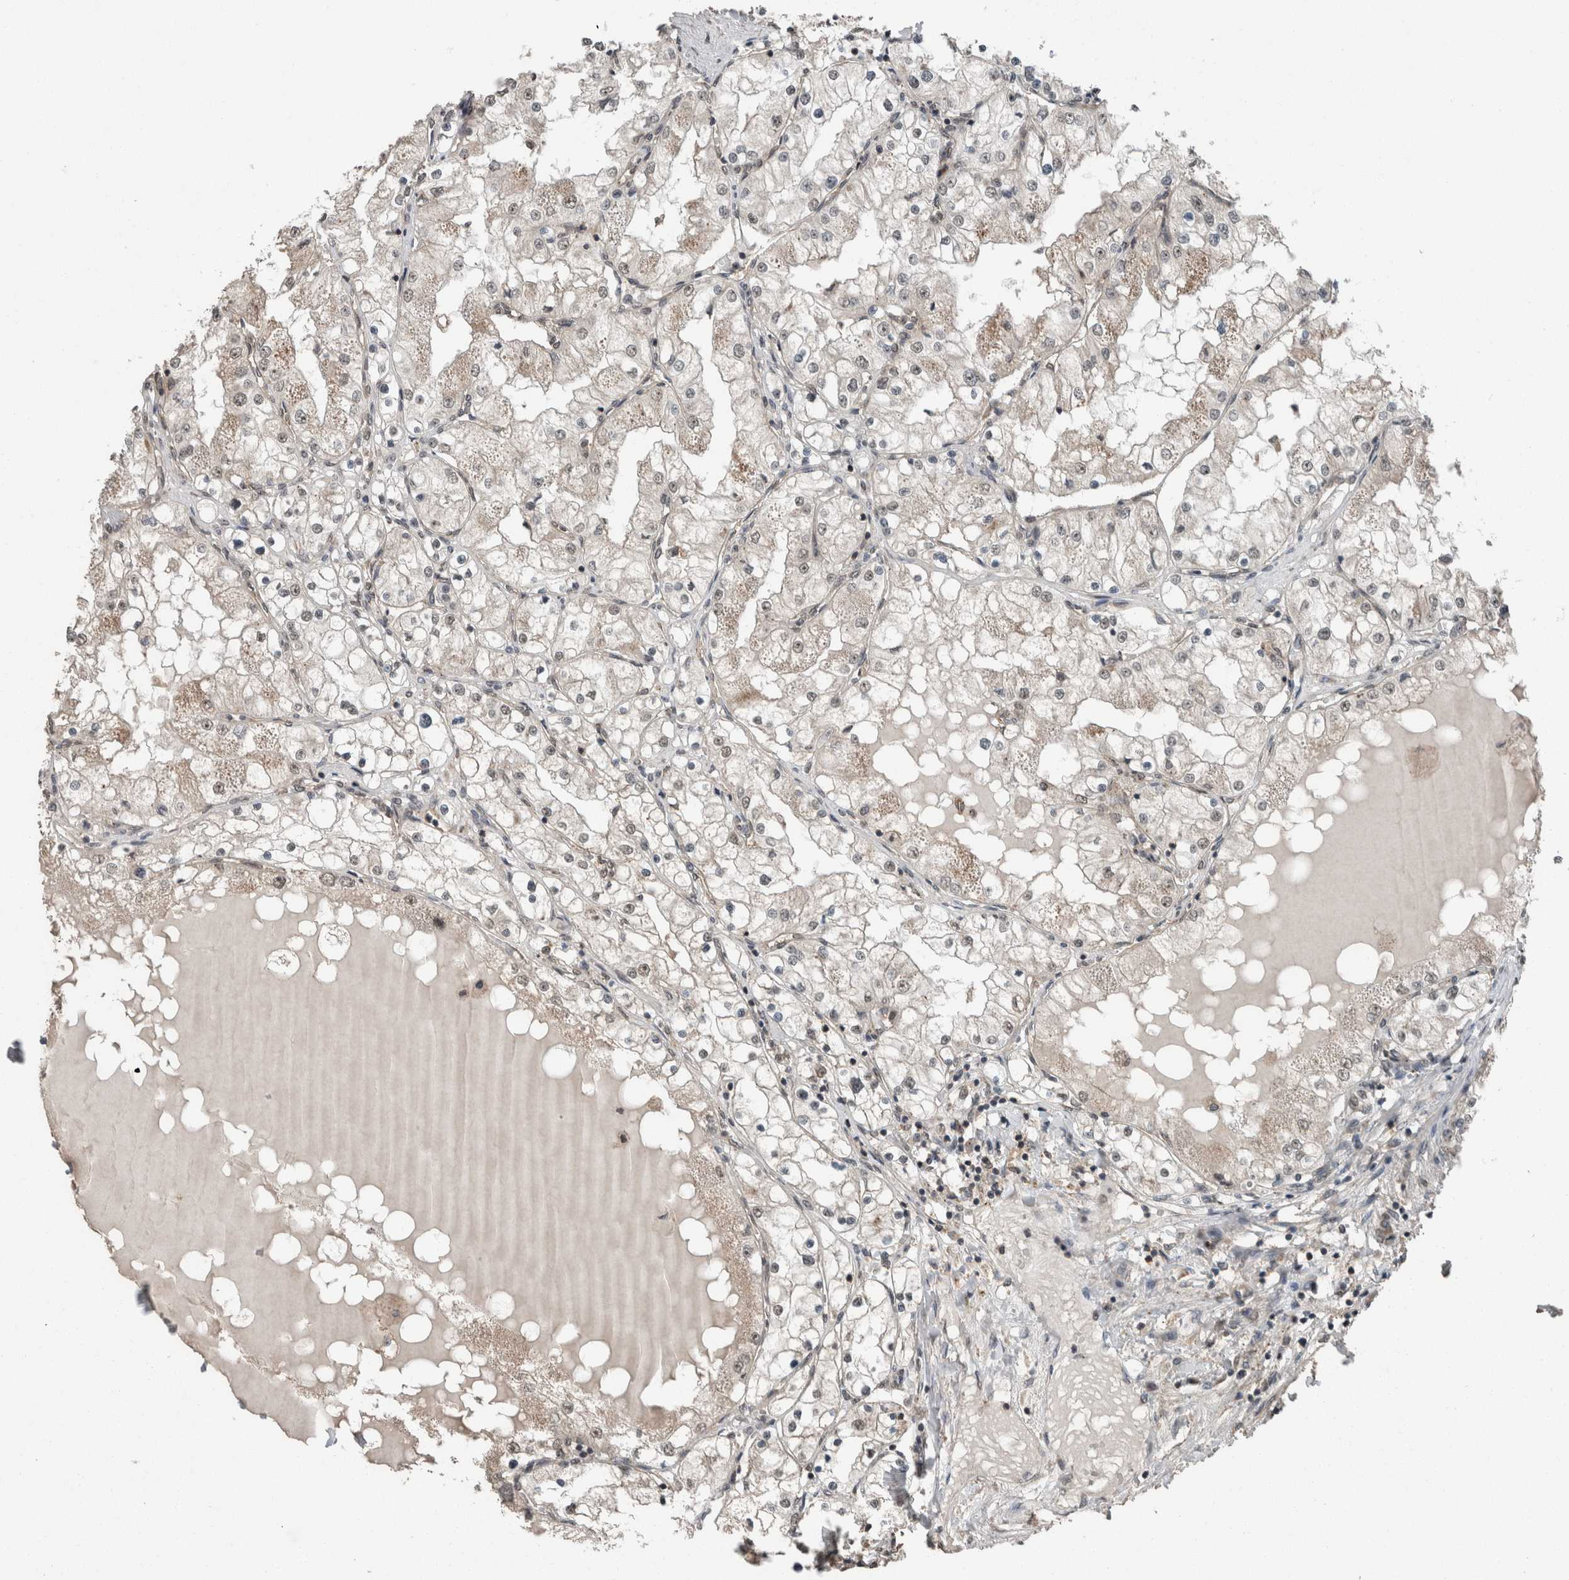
{"staining": {"intensity": "weak", "quantity": "<25%", "location": "cytoplasmic/membranous,nuclear"}, "tissue": "renal cancer", "cell_type": "Tumor cells", "image_type": "cancer", "snomed": [{"axis": "morphology", "description": "Adenocarcinoma, NOS"}, {"axis": "topography", "description": "Kidney"}], "caption": "Human renal adenocarcinoma stained for a protein using IHC reveals no positivity in tumor cells.", "gene": "MYO1E", "patient": {"sex": "male", "age": 68}}